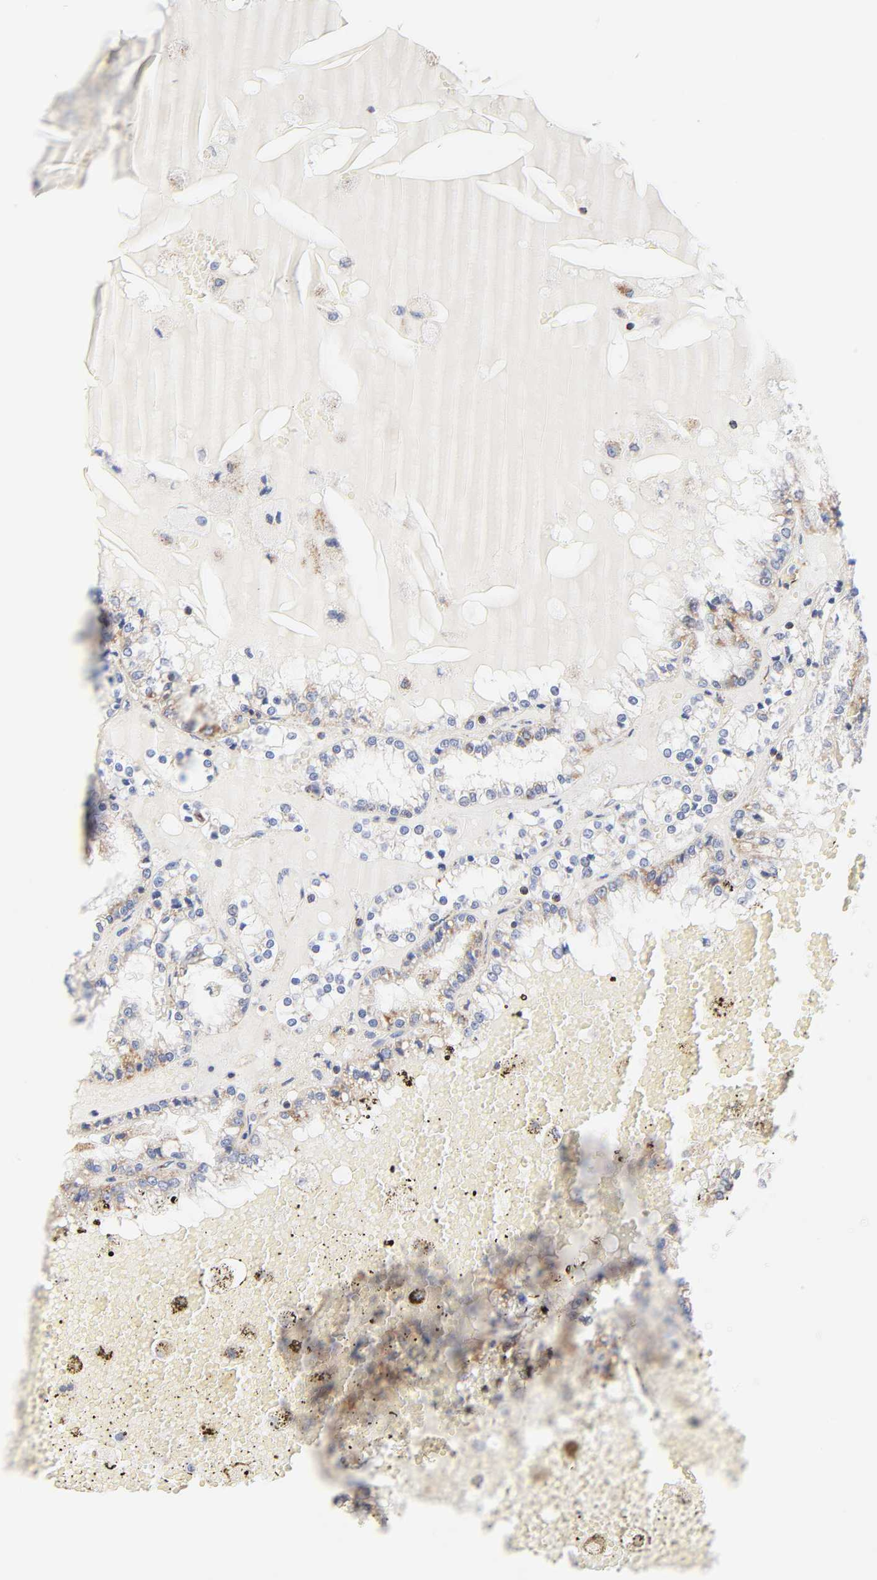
{"staining": {"intensity": "moderate", "quantity": "<25%", "location": "cytoplasmic/membranous"}, "tissue": "renal cancer", "cell_type": "Tumor cells", "image_type": "cancer", "snomed": [{"axis": "morphology", "description": "Adenocarcinoma, NOS"}, {"axis": "topography", "description": "Kidney"}], "caption": "About <25% of tumor cells in renal adenocarcinoma show moderate cytoplasmic/membranous protein staining as visualized by brown immunohistochemical staining.", "gene": "MRPL58", "patient": {"sex": "female", "age": 56}}